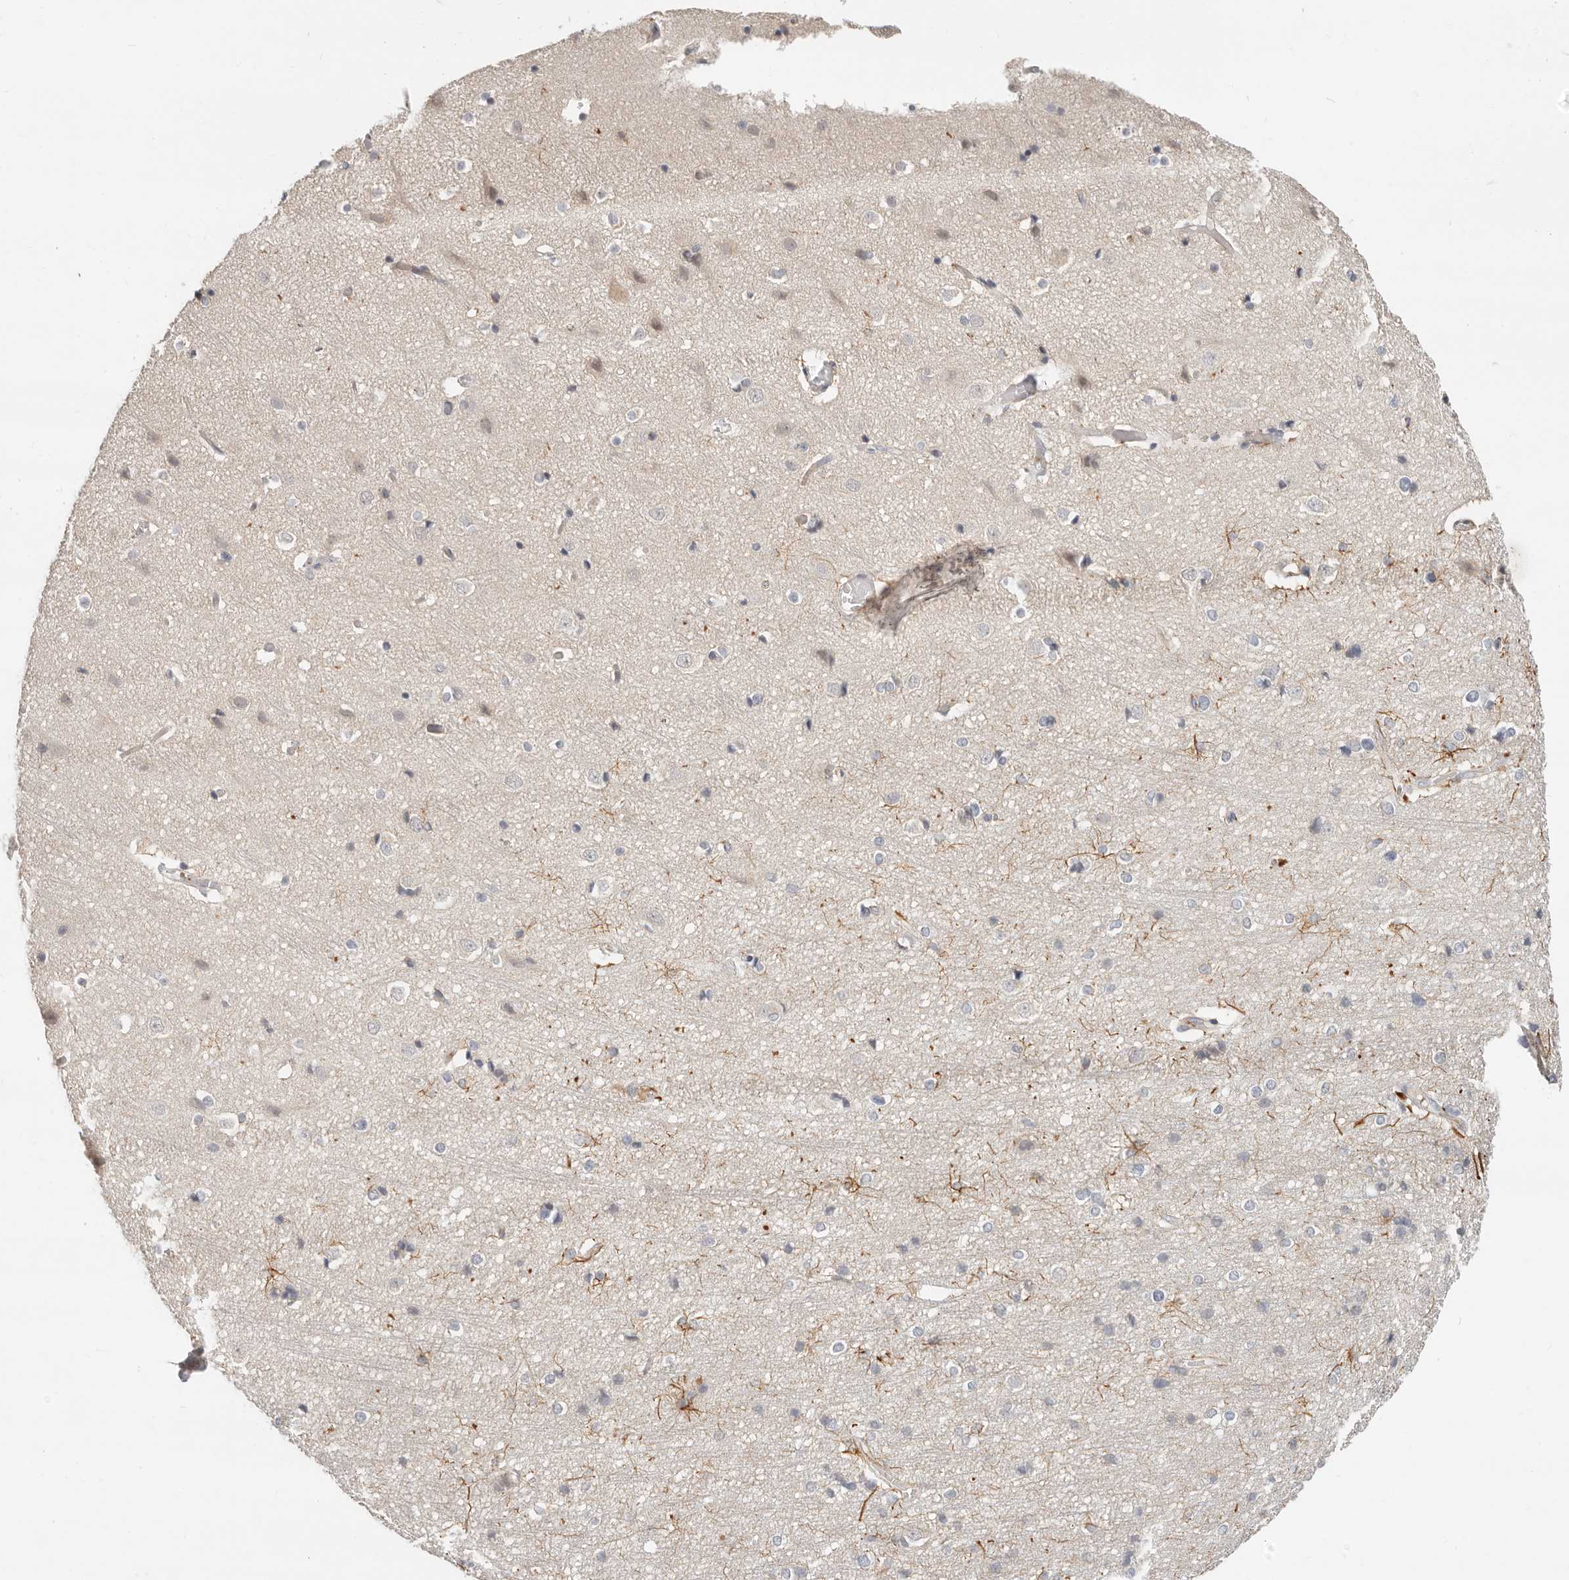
{"staining": {"intensity": "negative", "quantity": "none", "location": "none"}, "tissue": "cerebral cortex", "cell_type": "Endothelial cells", "image_type": "normal", "snomed": [{"axis": "morphology", "description": "Normal tissue, NOS"}, {"axis": "topography", "description": "Cerebral cortex"}], "caption": "This is an immunohistochemistry histopathology image of benign human cerebral cortex. There is no expression in endothelial cells.", "gene": "ZRANB1", "patient": {"sex": "male", "age": 54}}